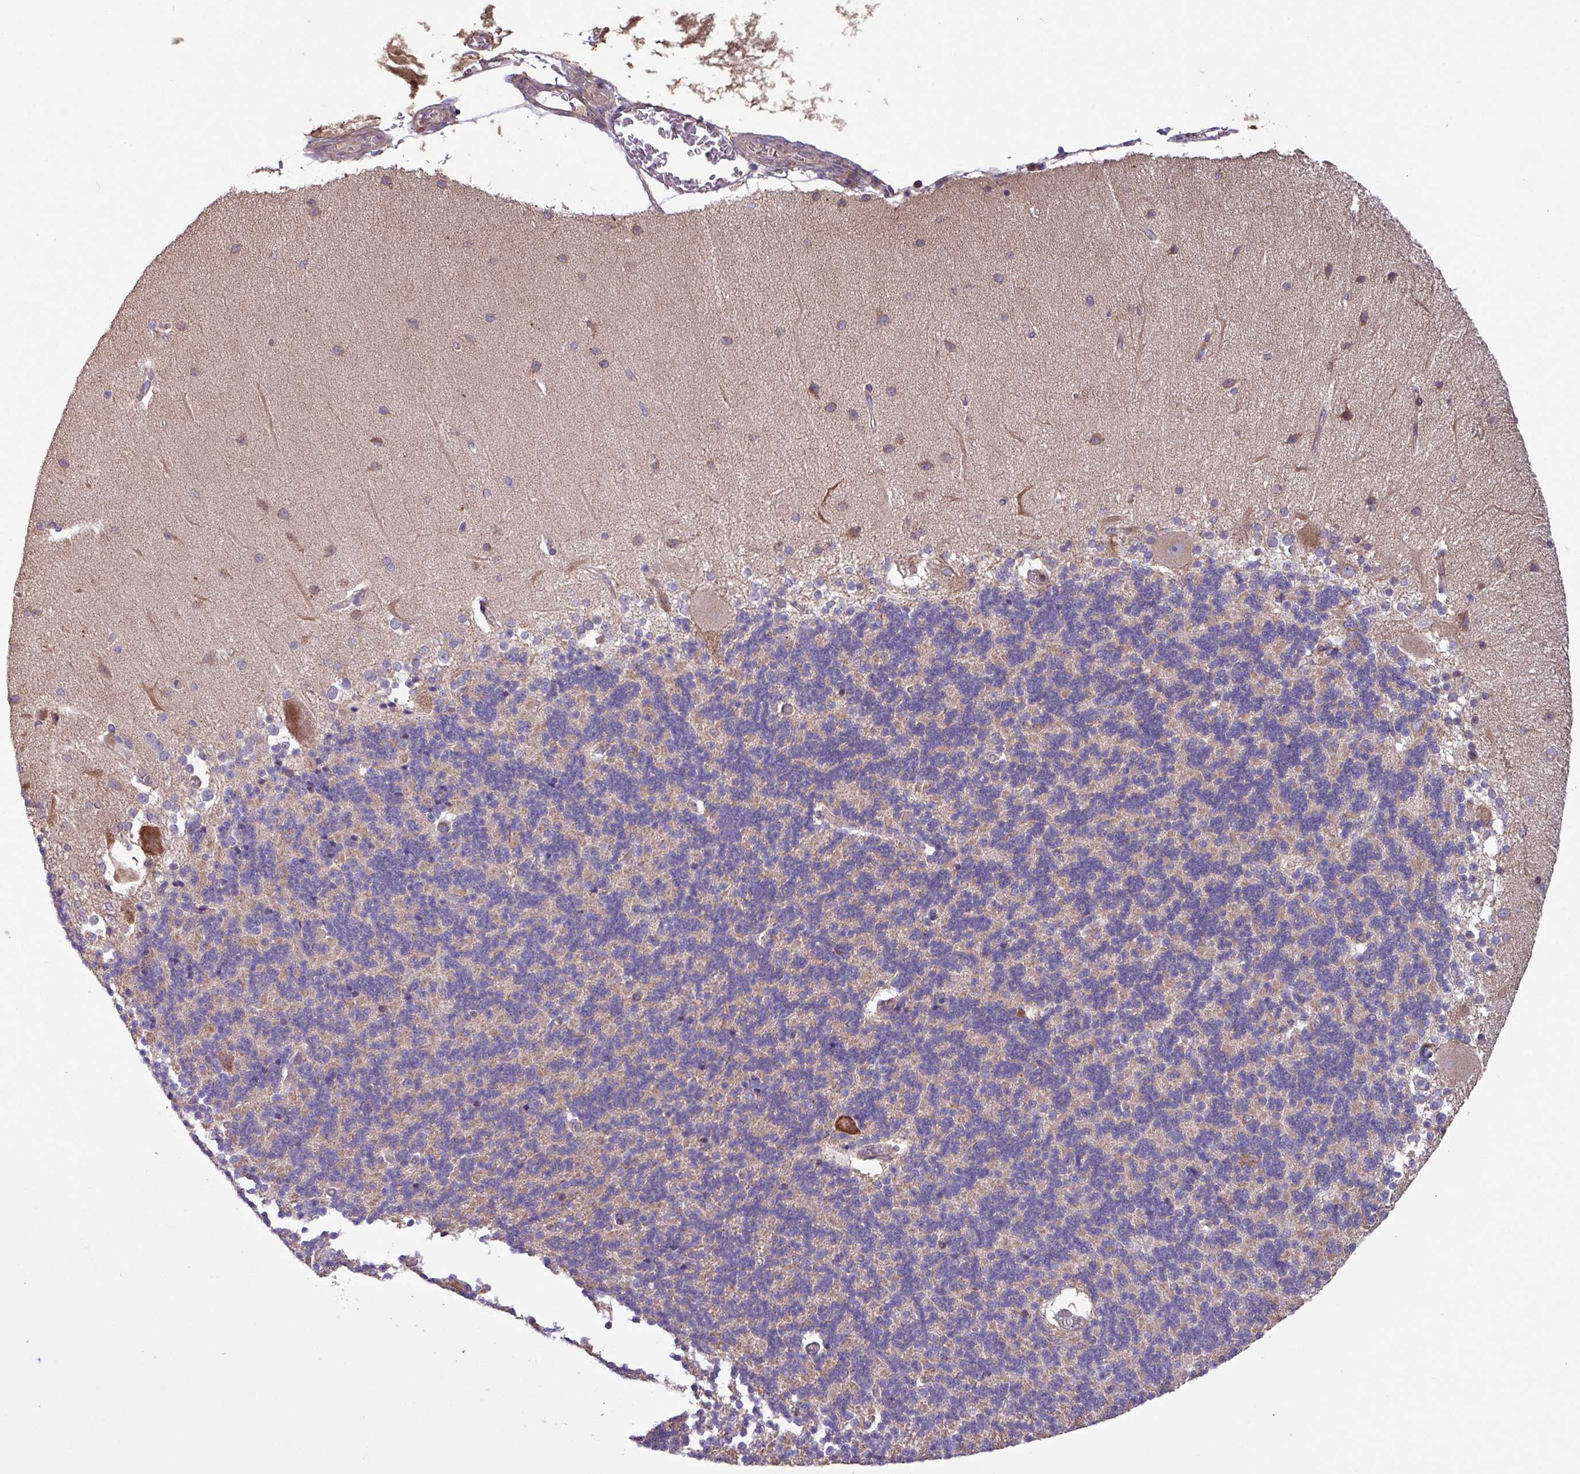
{"staining": {"intensity": "negative", "quantity": "none", "location": "none"}, "tissue": "cerebellum", "cell_type": "Cells in granular layer", "image_type": "normal", "snomed": [{"axis": "morphology", "description": "Normal tissue, NOS"}, {"axis": "topography", "description": "Cerebellum"}], "caption": "Immunohistochemistry of normal cerebellum shows no positivity in cells in granular layer. (DAB IHC, high magnification).", "gene": "PTPRQ", "patient": {"sex": "female", "age": 54}}